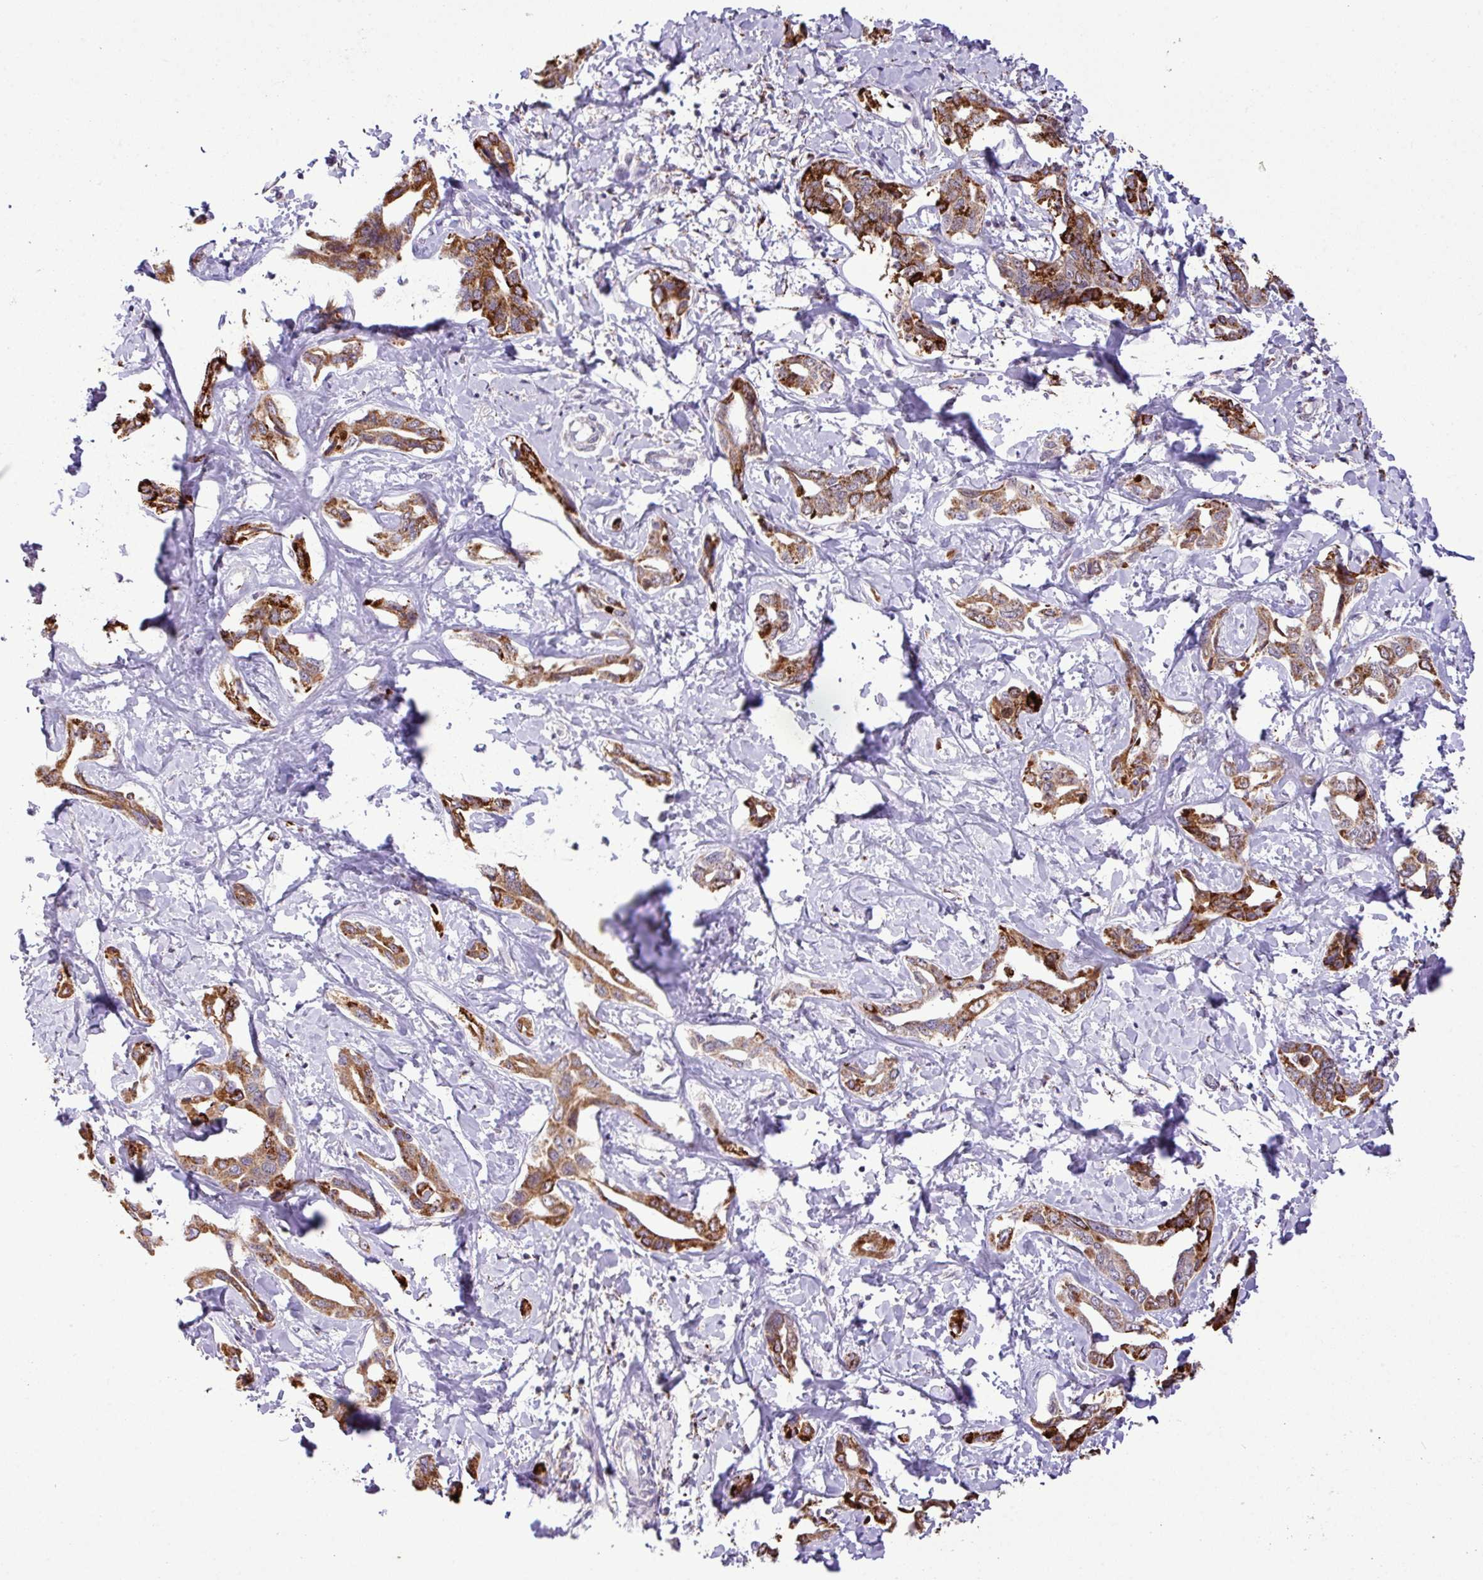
{"staining": {"intensity": "strong", "quantity": ">75%", "location": "cytoplasmic/membranous"}, "tissue": "liver cancer", "cell_type": "Tumor cells", "image_type": "cancer", "snomed": [{"axis": "morphology", "description": "Cholangiocarcinoma"}, {"axis": "topography", "description": "Liver"}], "caption": "IHC histopathology image of human liver cancer (cholangiocarcinoma) stained for a protein (brown), which demonstrates high levels of strong cytoplasmic/membranous positivity in about >75% of tumor cells.", "gene": "SGPP1", "patient": {"sex": "male", "age": 59}}